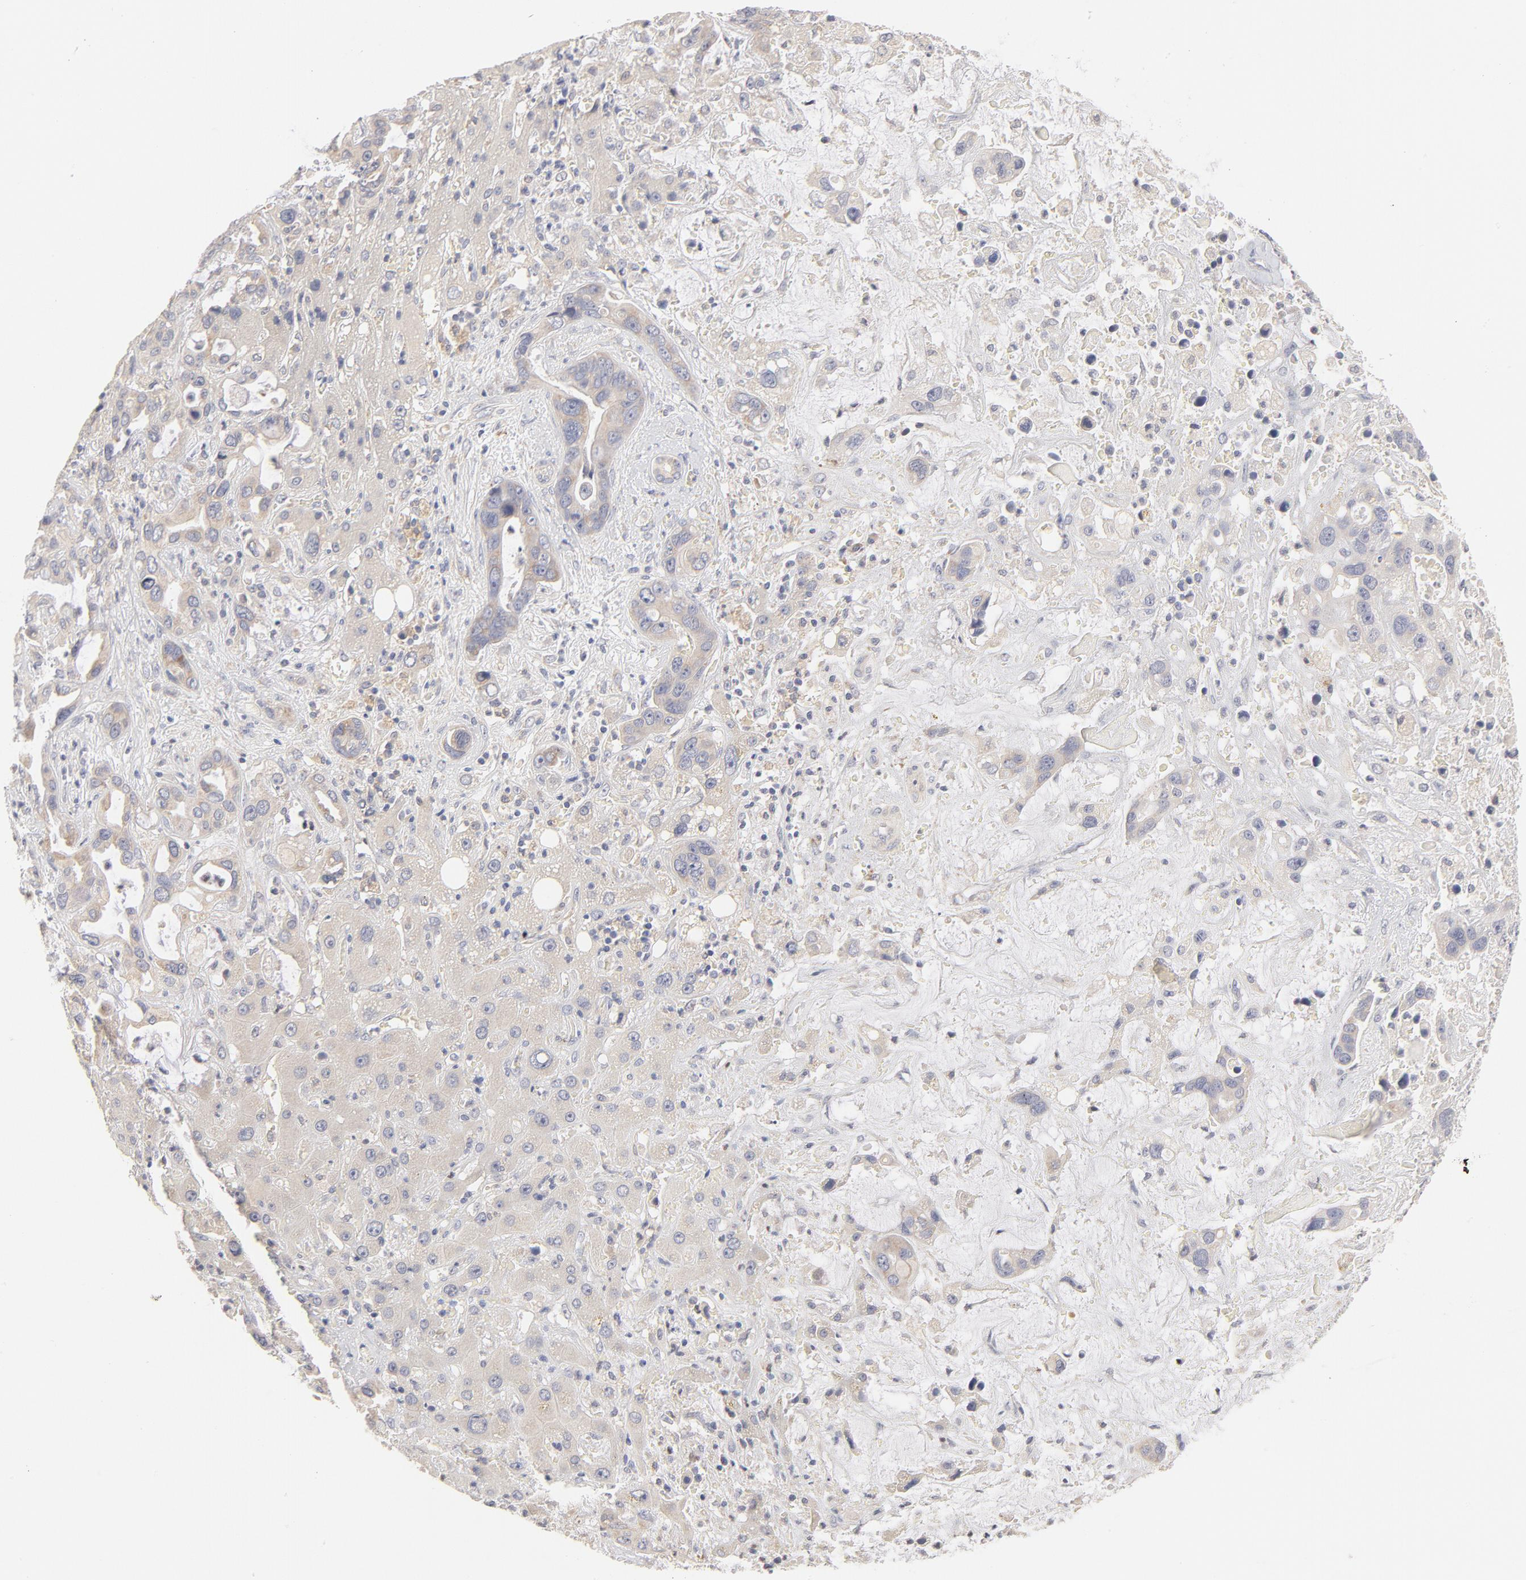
{"staining": {"intensity": "weak", "quantity": ">75%", "location": "cytoplasmic/membranous"}, "tissue": "liver cancer", "cell_type": "Tumor cells", "image_type": "cancer", "snomed": [{"axis": "morphology", "description": "Cholangiocarcinoma"}, {"axis": "topography", "description": "Liver"}], "caption": "A histopathology image showing weak cytoplasmic/membranous expression in approximately >75% of tumor cells in cholangiocarcinoma (liver), as visualized by brown immunohistochemical staining.", "gene": "MTERF2", "patient": {"sex": "female", "age": 65}}